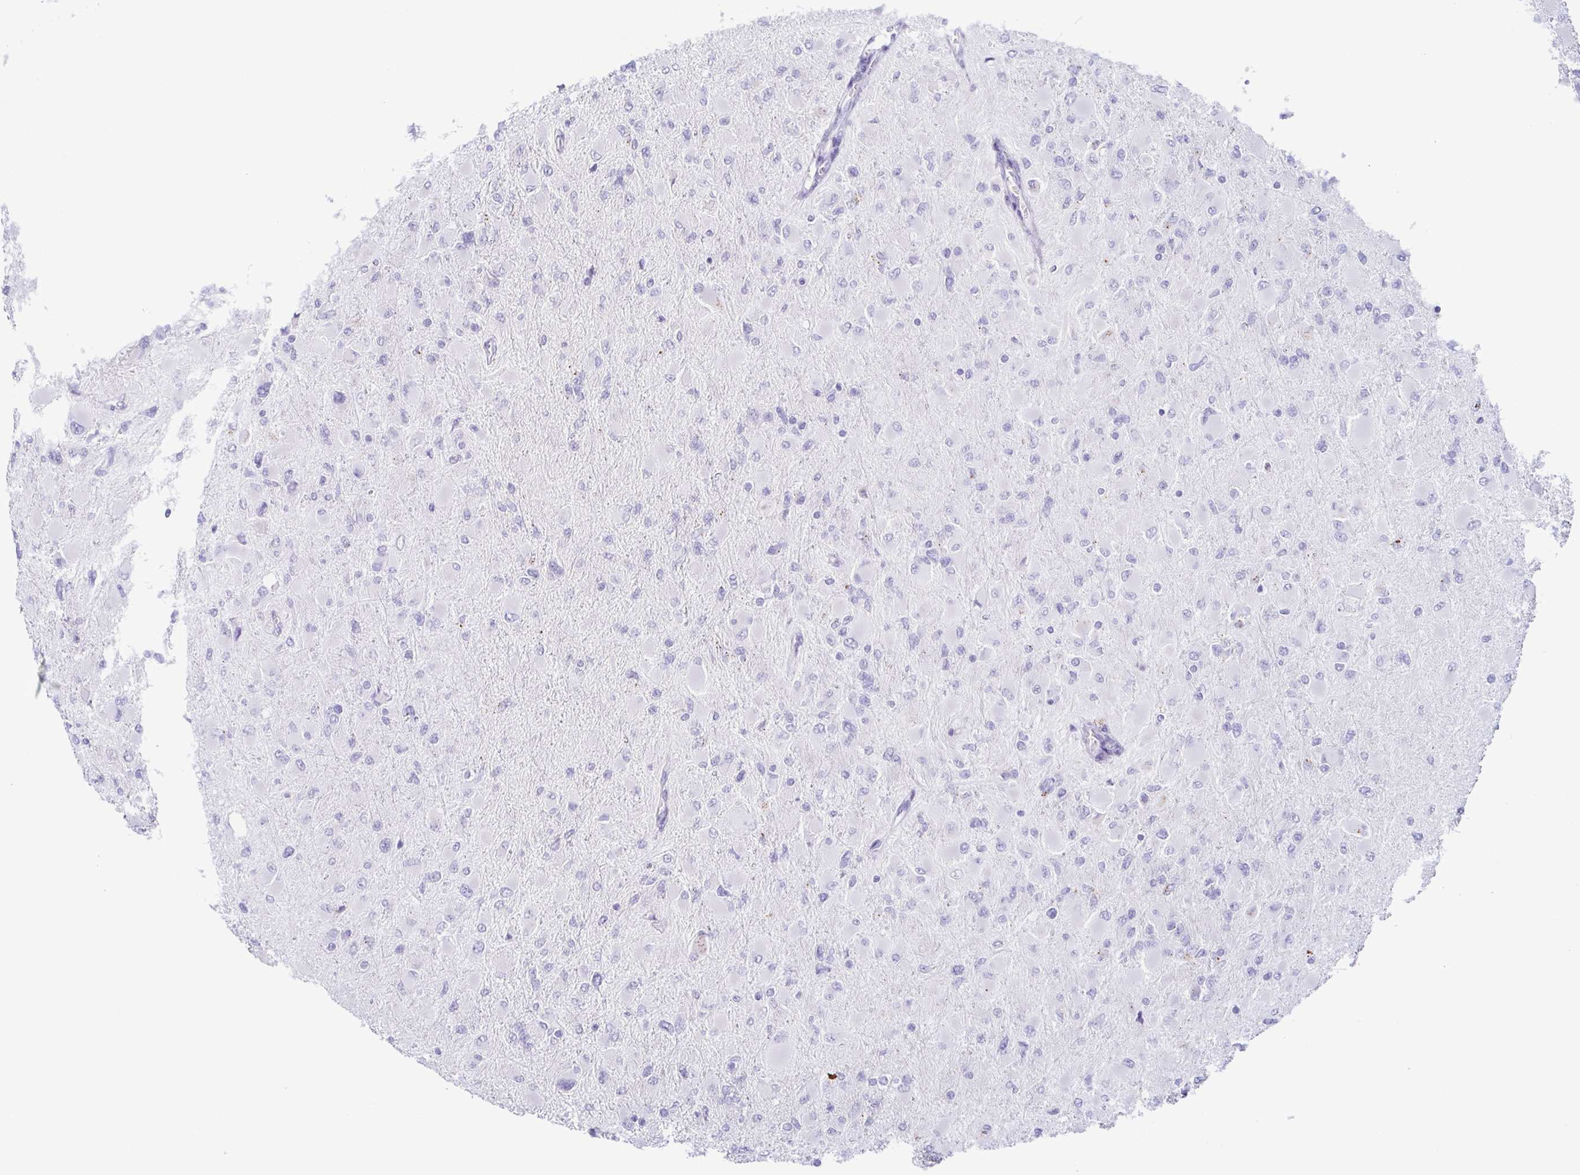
{"staining": {"intensity": "negative", "quantity": "none", "location": "none"}, "tissue": "glioma", "cell_type": "Tumor cells", "image_type": "cancer", "snomed": [{"axis": "morphology", "description": "Glioma, malignant, High grade"}, {"axis": "topography", "description": "Cerebral cortex"}], "caption": "This is an immunohistochemistry (IHC) histopathology image of high-grade glioma (malignant). There is no staining in tumor cells.", "gene": "AZU1", "patient": {"sex": "female", "age": 36}}